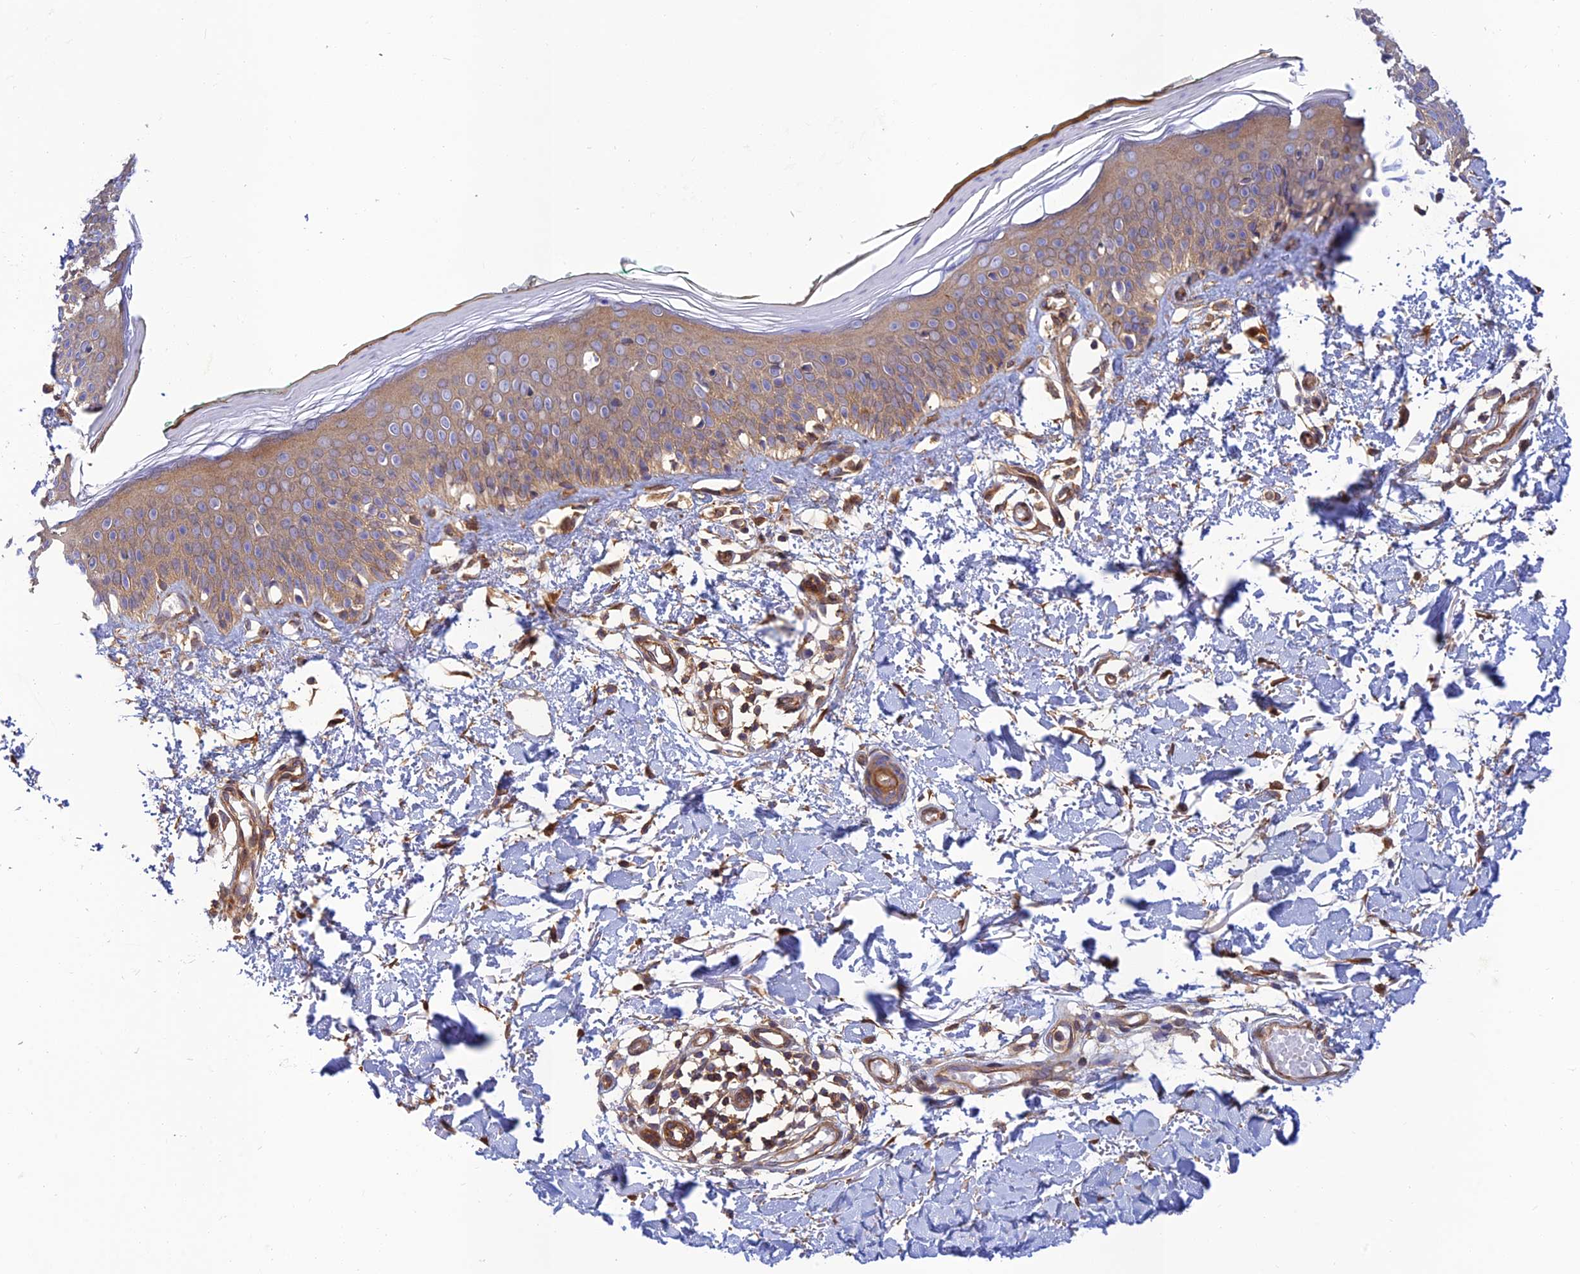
{"staining": {"intensity": "moderate", "quantity": ">75%", "location": "cytoplasmic/membranous"}, "tissue": "skin", "cell_type": "Fibroblasts", "image_type": "normal", "snomed": [{"axis": "morphology", "description": "Normal tissue, NOS"}, {"axis": "topography", "description": "Skin"}], "caption": "Protein analysis of benign skin demonstrates moderate cytoplasmic/membranous positivity in about >75% of fibroblasts.", "gene": "PPP1R12C", "patient": {"sex": "male", "age": 62}}